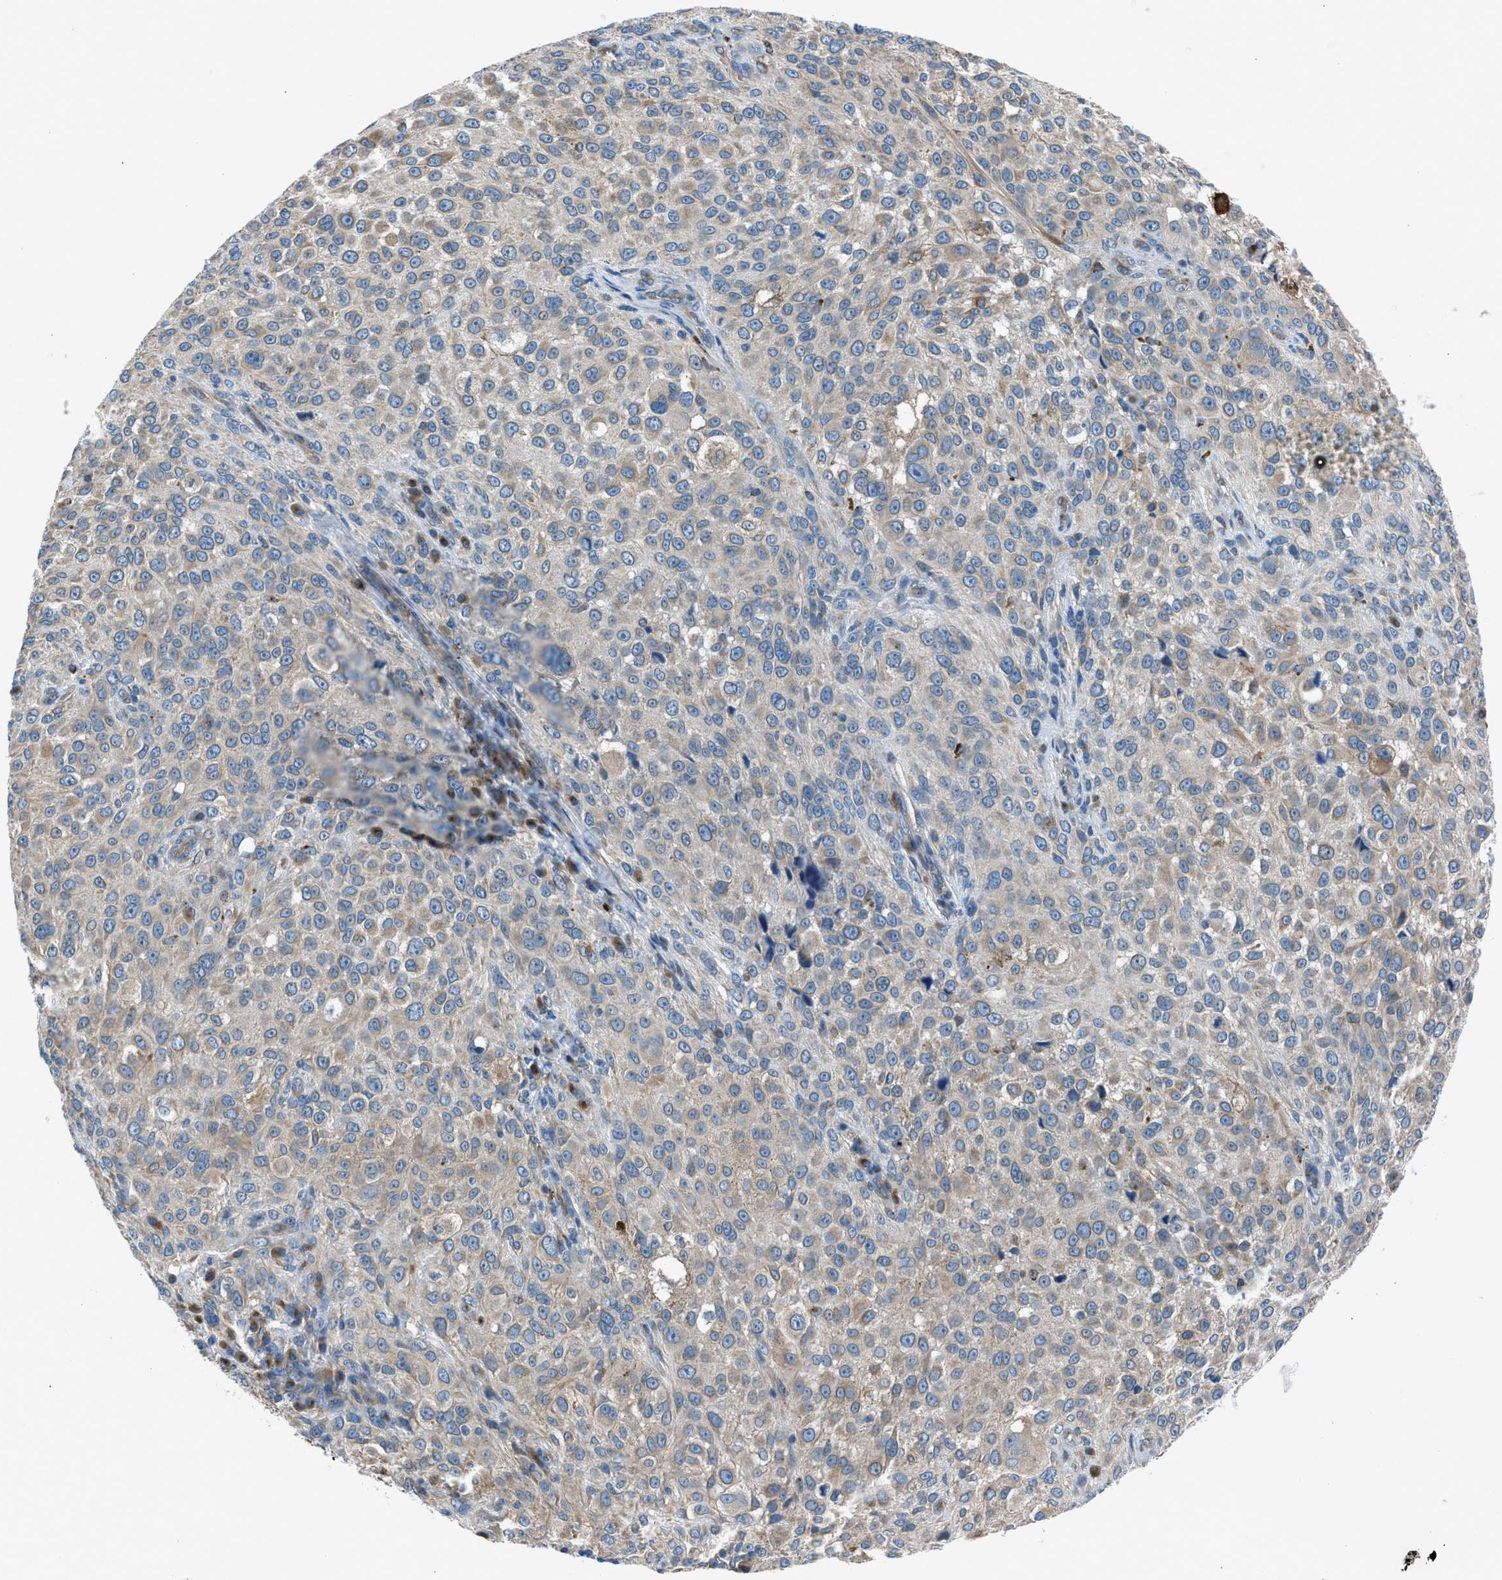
{"staining": {"intensity": "weak", "quantity": "<25%", "location": "cytoplasmic/membranous"}, "tissue": "melanoma", "cell_type": "Tumor cells", "image_type": "cancer", "snomed": [{"axis": "morphology", "description": "Necrosis, NOS"}, {"axis": "morphology", "description": "Malignant melanoma, NOS"}, {"axis": "topography", "description": "Skin"}], "caption": "Tumor cells show no significant positivity in malignant melanoma. Brightfield microscopy of IHC stained with DAB (brown) and hematoxylin (blue), captured at high magnification.", "gene": "LMBR1", "patient": {"sex": "female", "age": 87}}